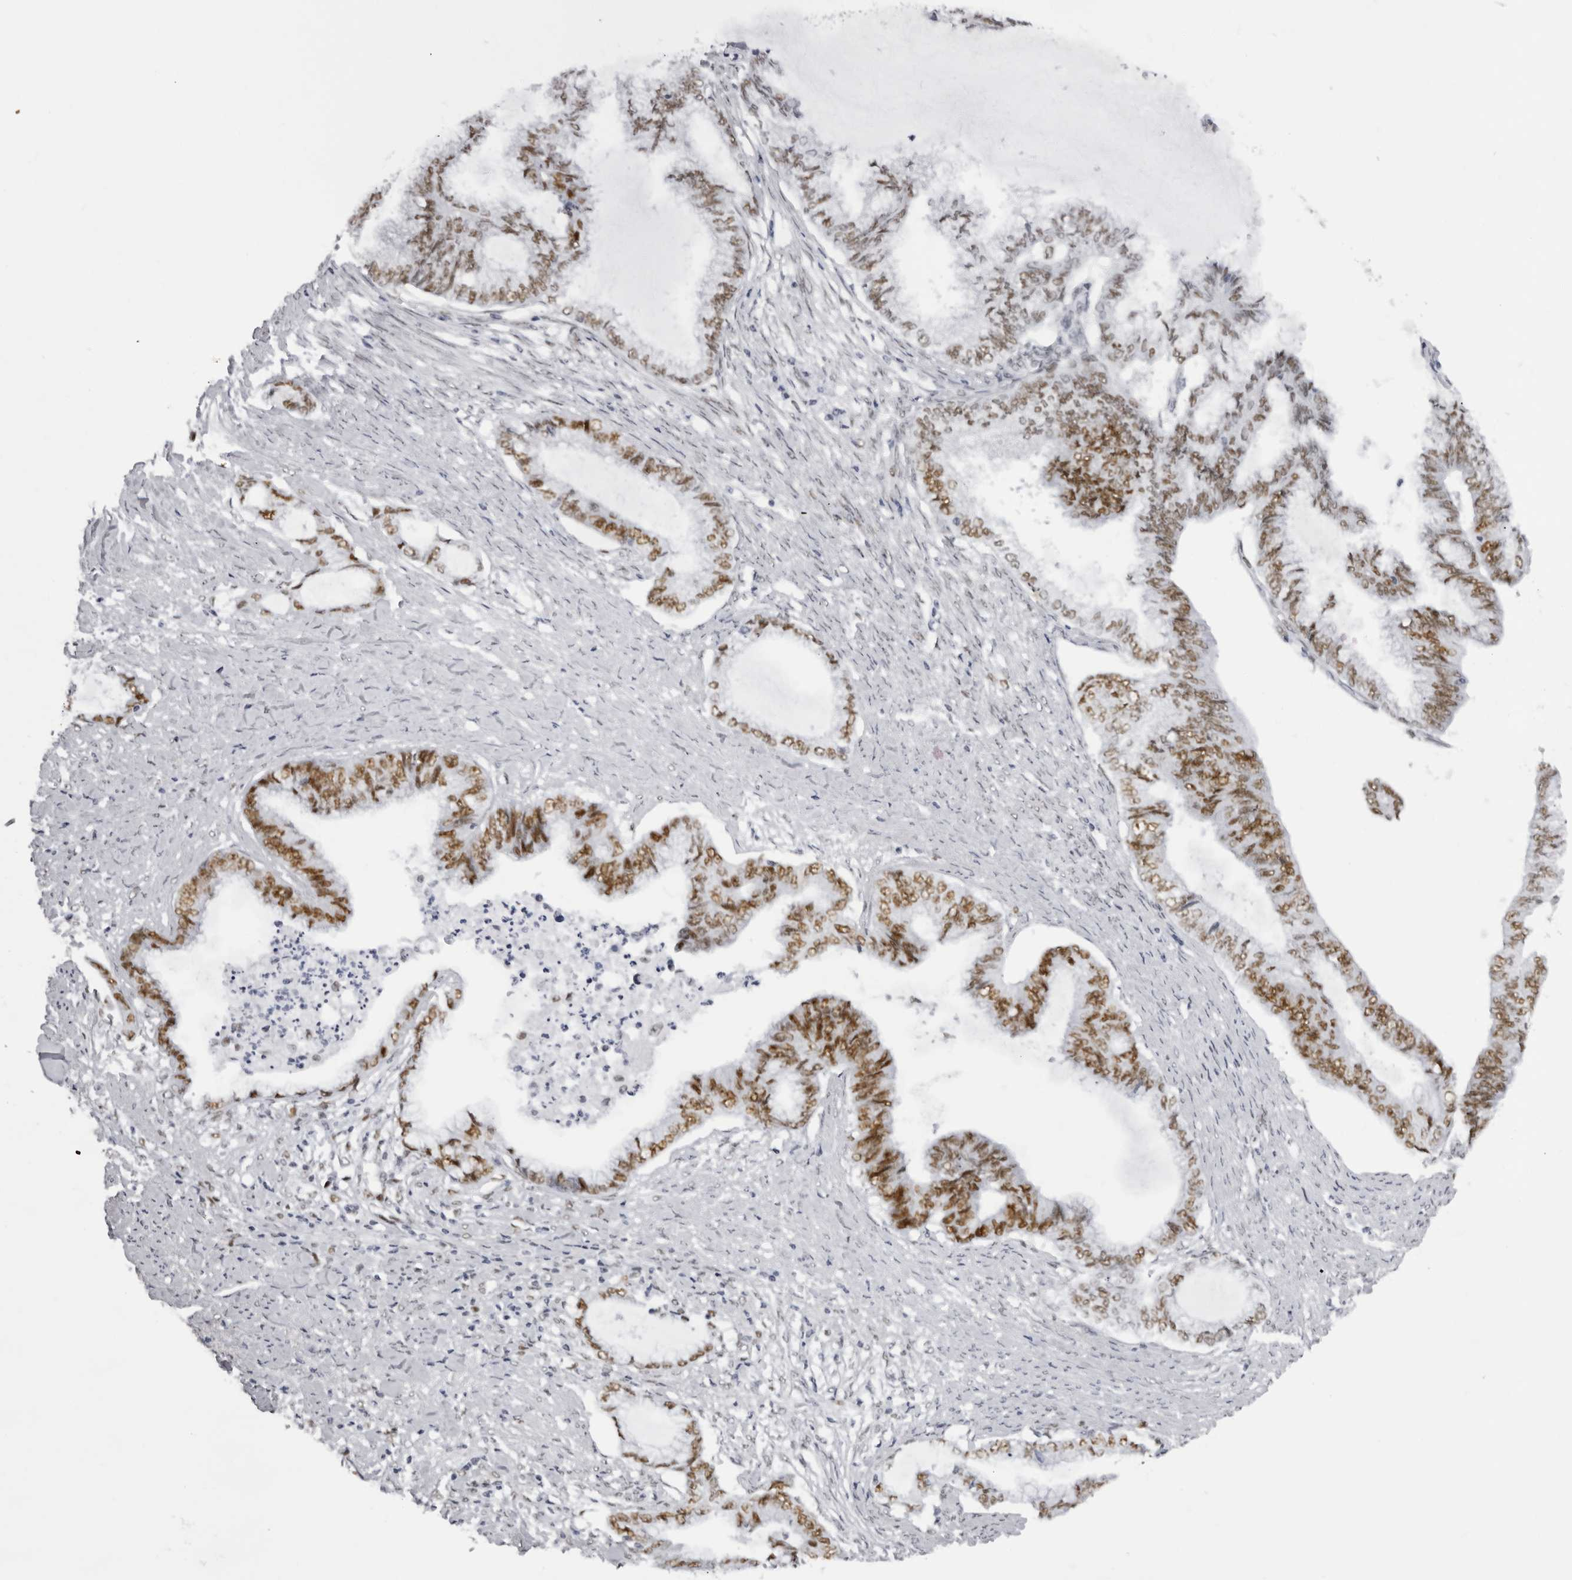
{"staining": {"intensity": "moderate", "quantity": ">75%", "location": "nuclear"}, "tissue": "endometrial cancer", "cell_type": "Tumor cells", "image_type": "cancer", "snomed": [{"axis": "morphology", "description": "Adenocarcinoma, NOS"}, {"axis": "topography", "description": "Endometrium"}], "caption": "Tumor cells show medium levels of moderate nuclear expression in about >75% of cells in human endometrial cancer (adenocarcinoma).", "gene": "IRF2BP2", "patient": {"sex": "female", "age": 86}}